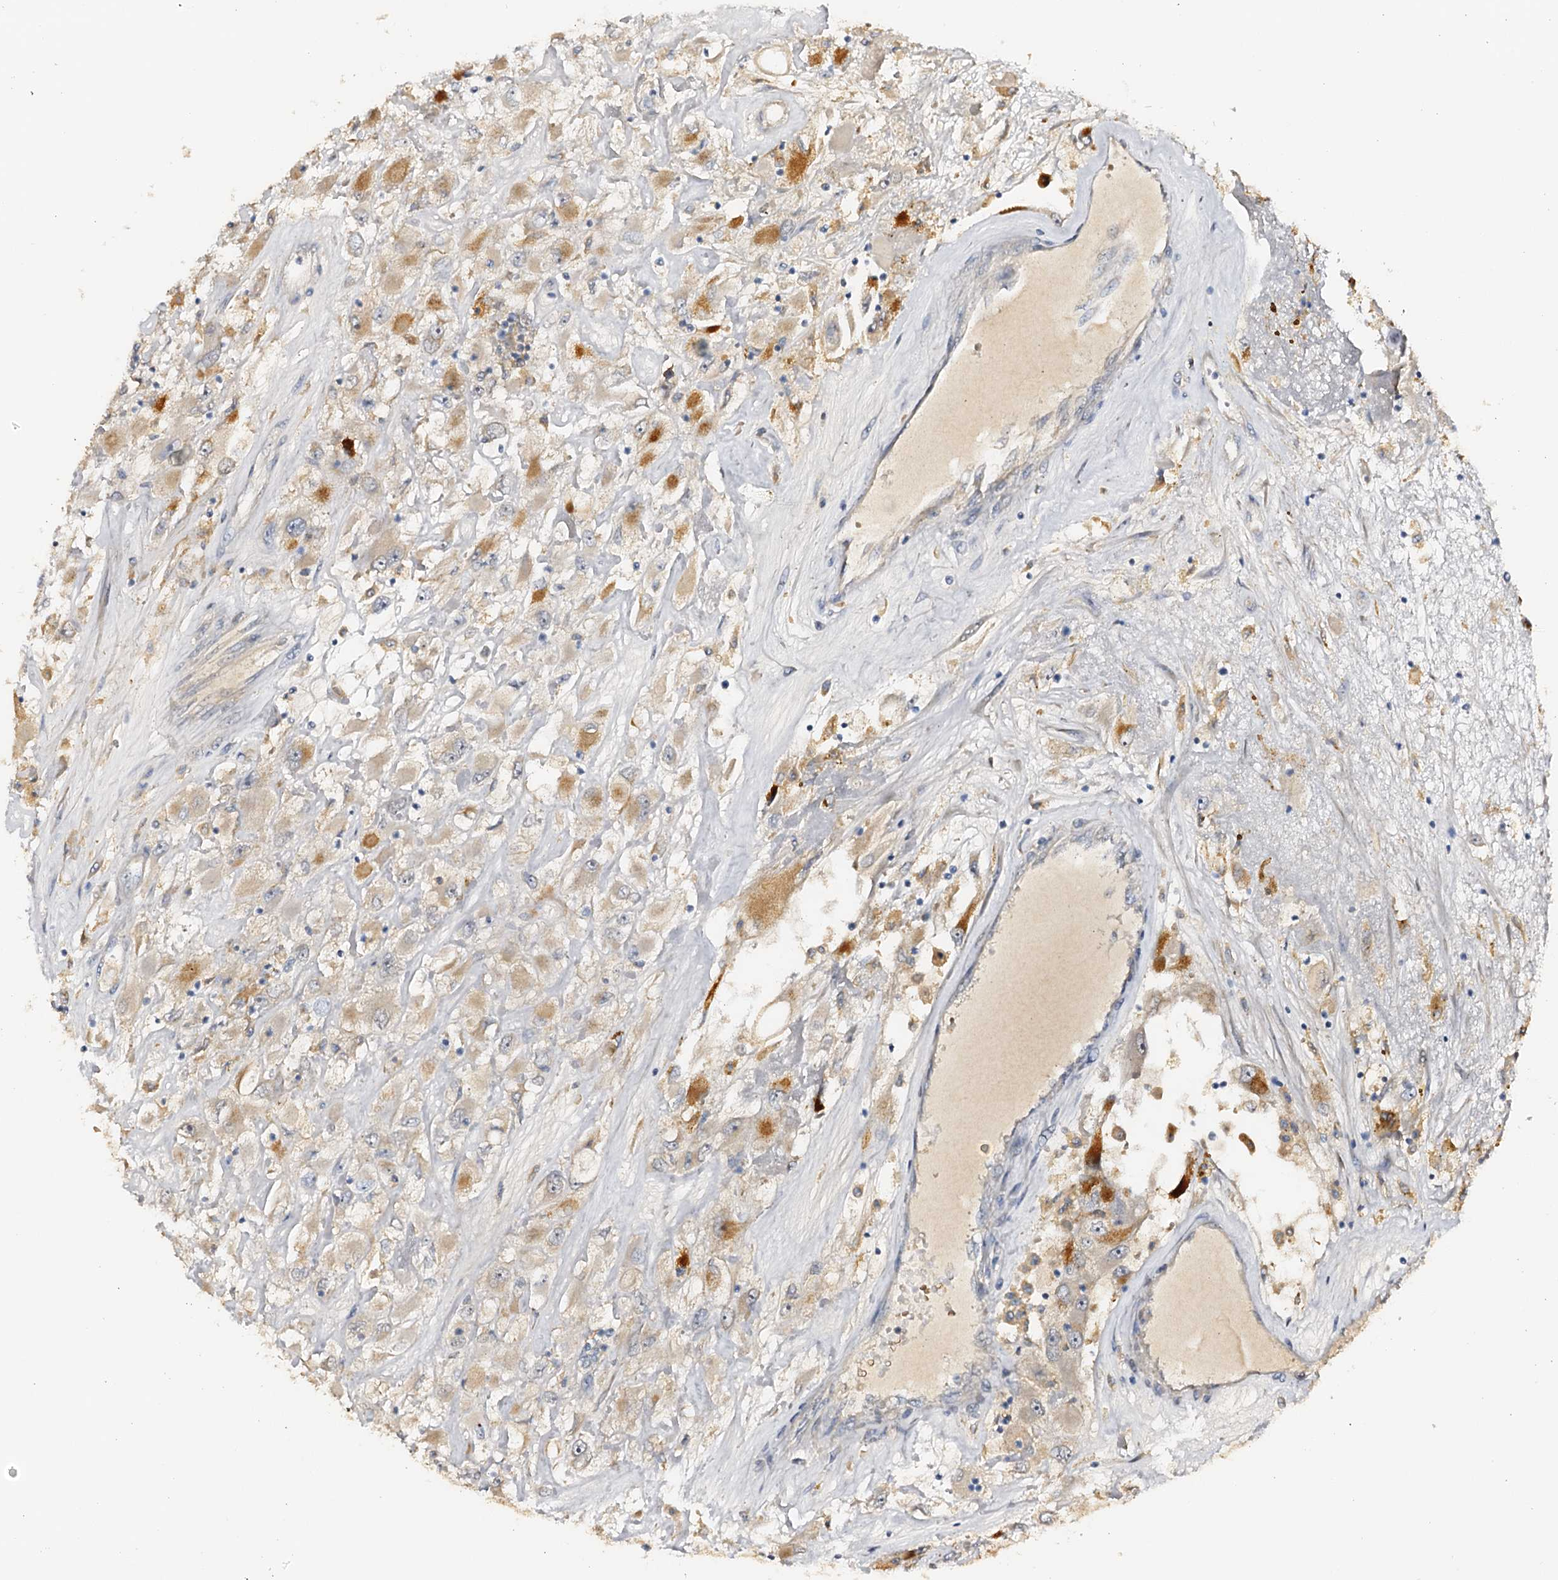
{"staining": {"intensity": "weak", "quantity": "<25%", "location": "cytoplasmic/membranous"}, "tissue": "renal cancer", "cell_type": "Tumor cells", "image_type": "cancer", "snomed": [{"axis": "morphology", "description": "Adenocarcinoma, NOS"}, {"axis": "topography", "description": "Kidney"}], "caption": "There is no significant staining in tumor cells of adenocarcinoma (renal). (DAB (3,3'-diaminobenzidine) IHC visualized using brightfield microscopy, high magnification).", "gene": "DMXL2", "patient": {"sex": "female", "age": 52}}